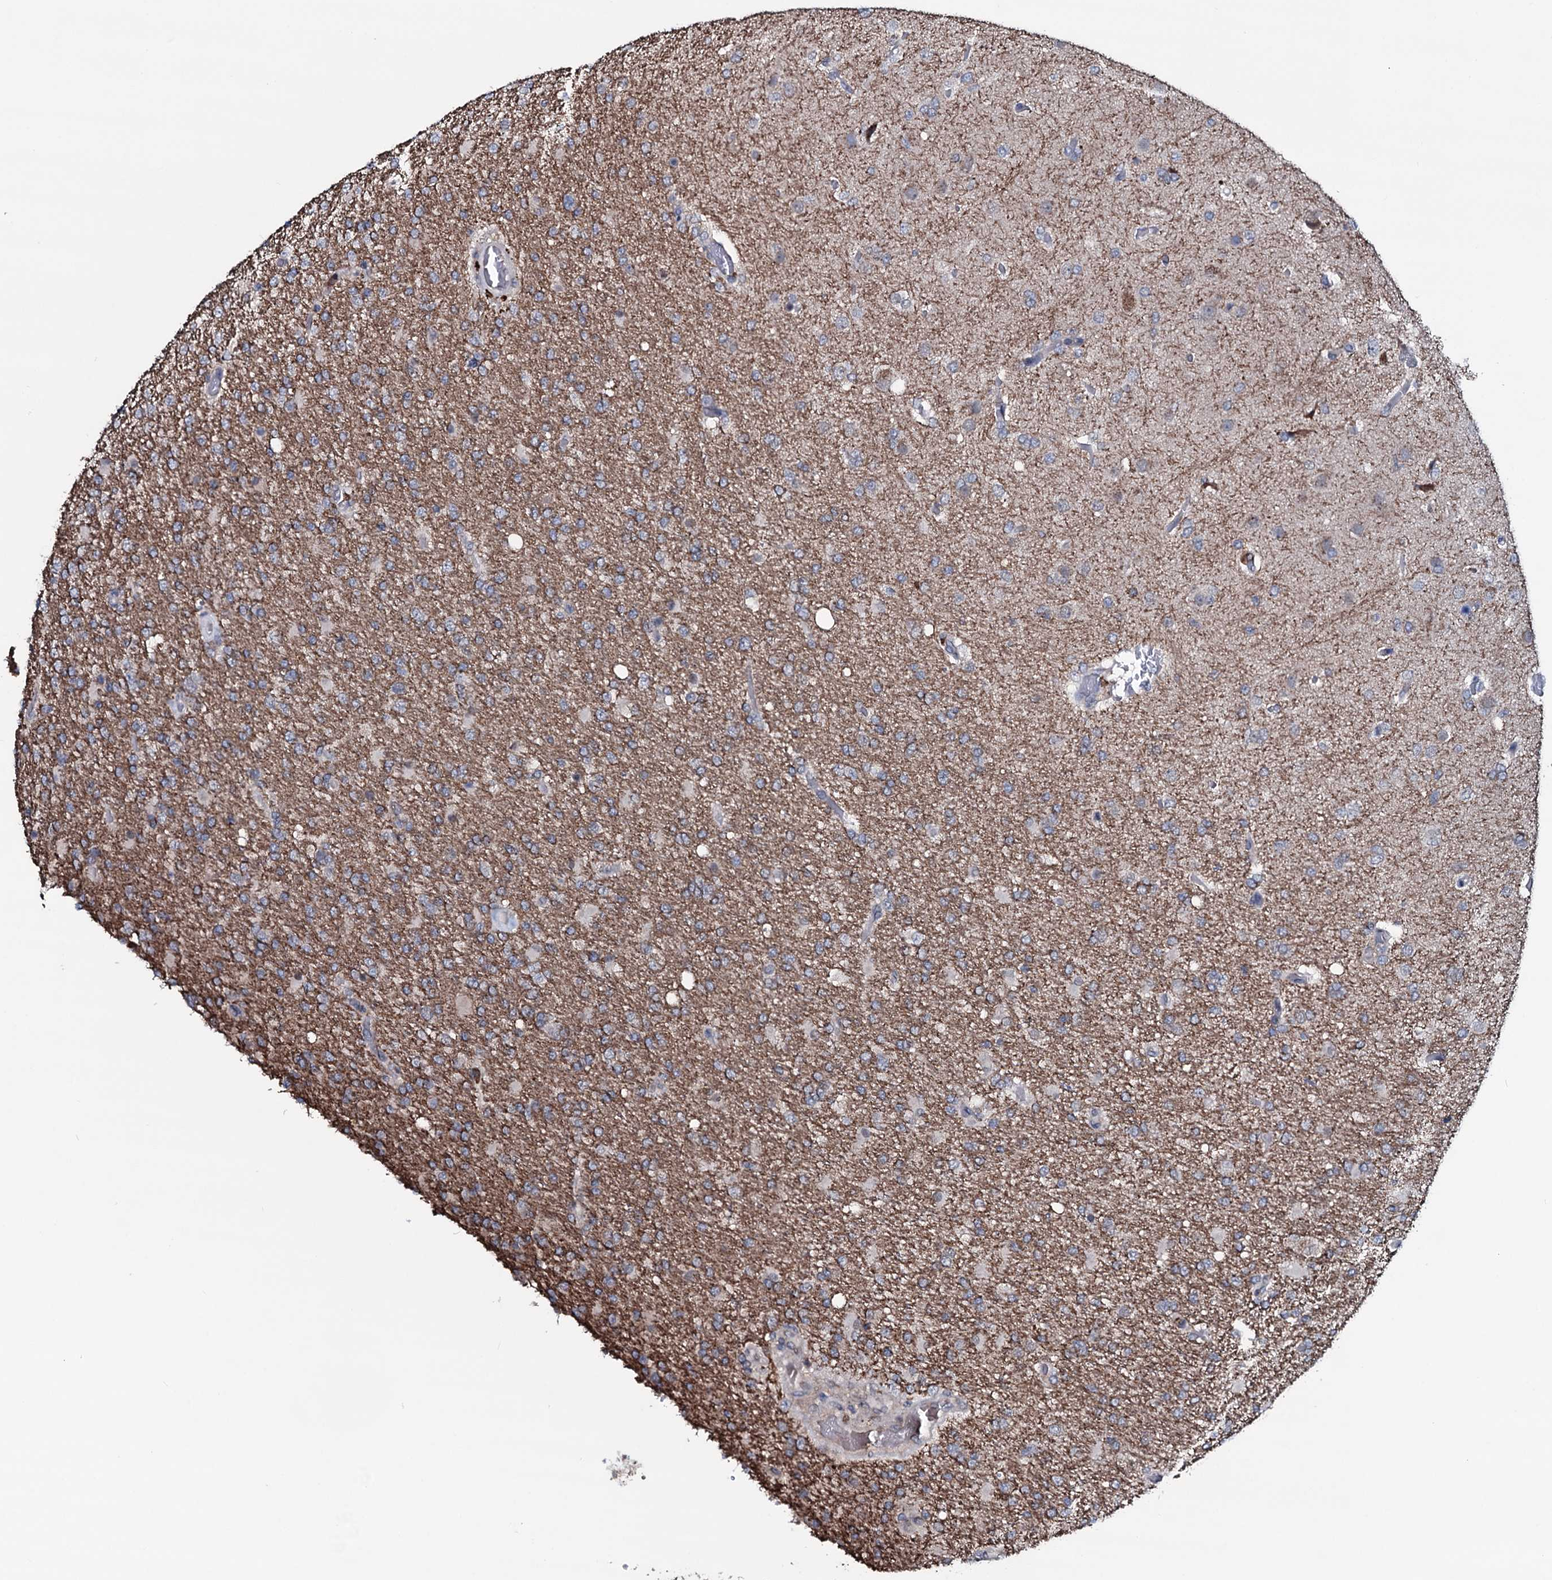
{"staining": {"intensity": "moderate", "quantity": "25%-75%", "location": "cytoplasmic/membranous"}, "tissue": "glioma", "cell_type": "Tumor cells", "image_type": "cancer", "snomed": [{"axis": "morphology", "description": "Glioma, malignant, High grade"}, {"axis": "topography", "description": "Brain"}], "caption": "Immunohistochemical staining of human malignant high-grade glioma demonstrates medium levels of moderate cytoplasmic/membranous protein positivity in about 25%-75% of tumor cells. The staining was performed using DAB, with brown indicating positive protein expression. Nuclei are stained blue with hematoxylin.", "gene": "OGFOD2", "patient": {"sex": "female", "age": 74}}